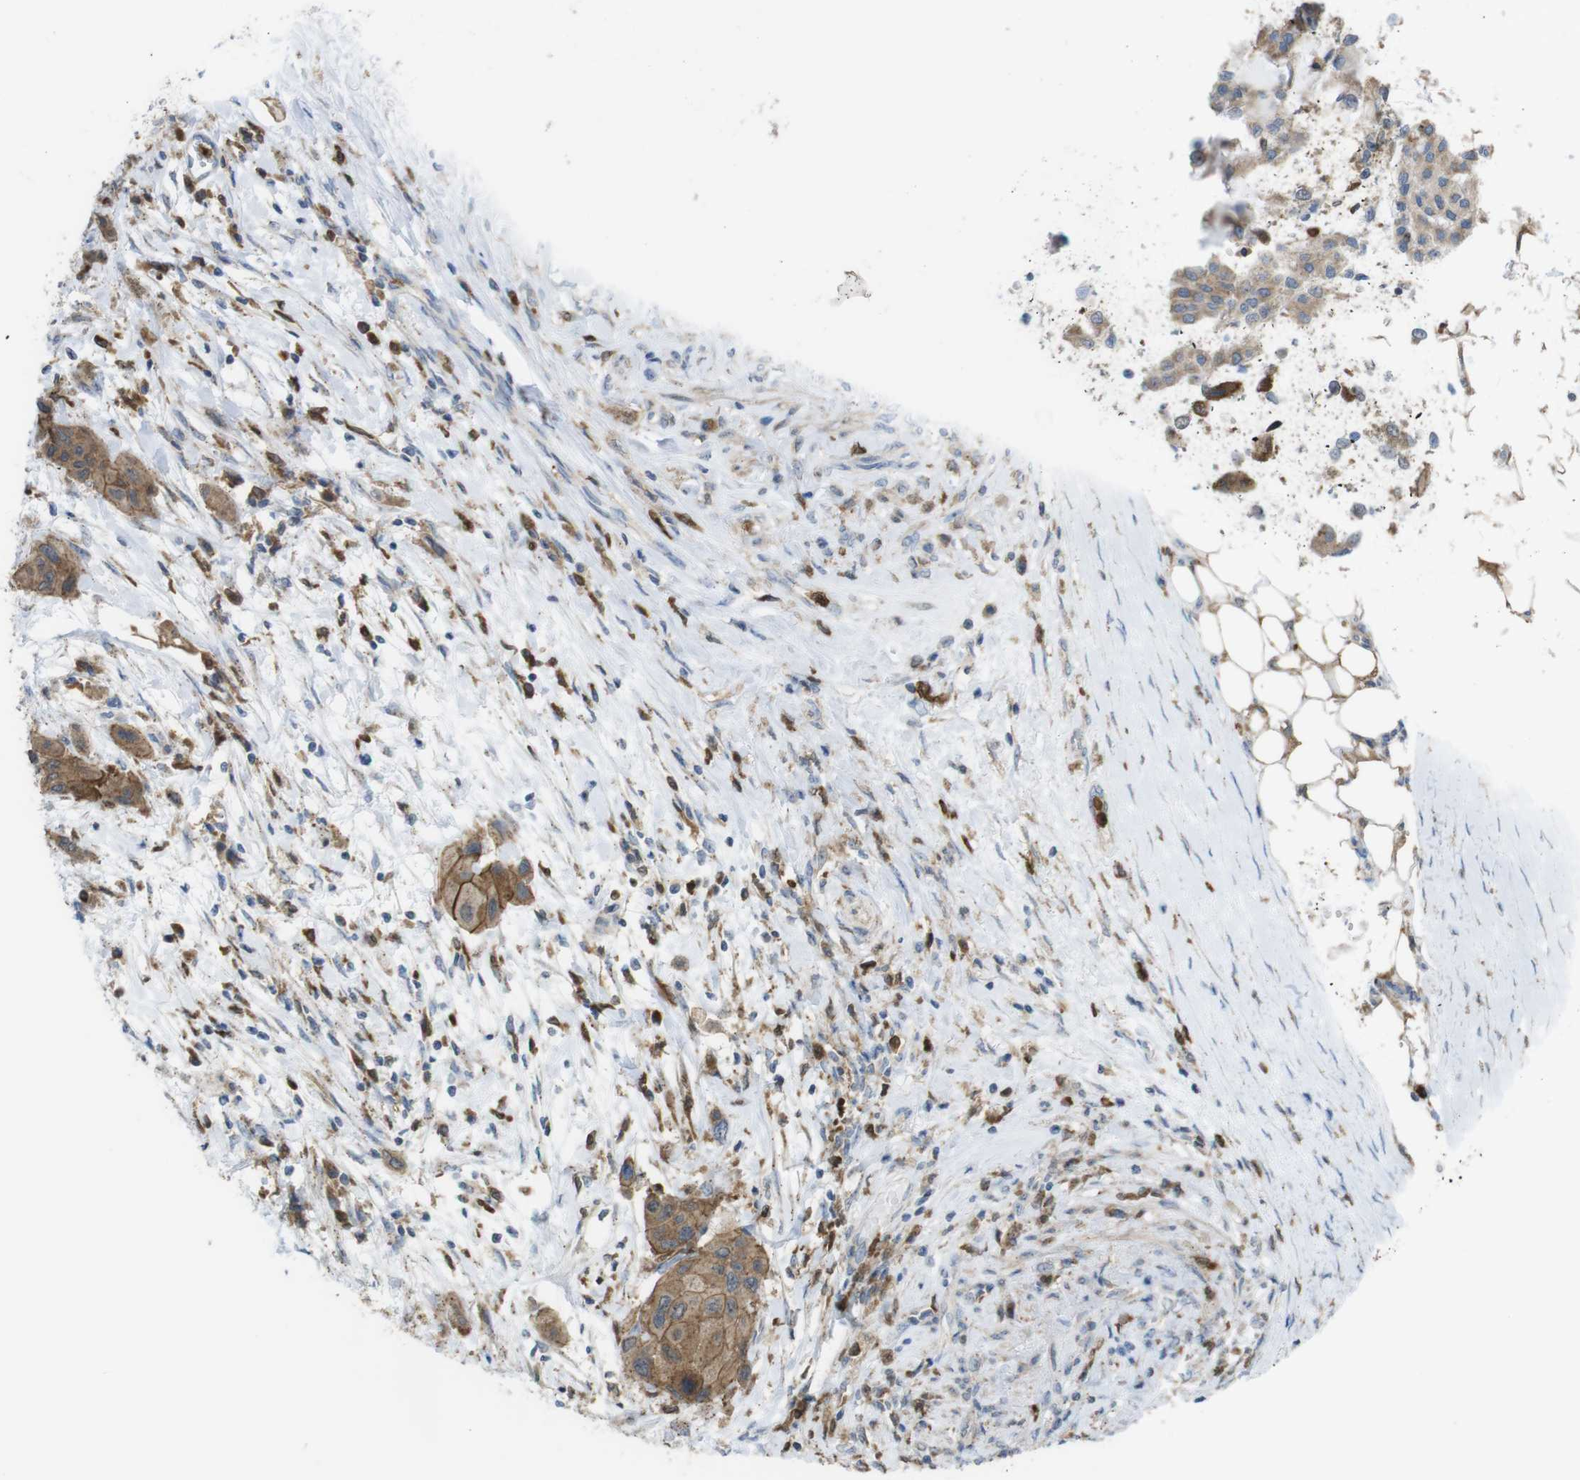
{"staining": {"intensity": "moderate", "quantity": ">75%", "location": "cytoplasmic/membranous"}, "tissue": "urothelial cancer", "cell_type": "Tumor cells", "image_type": "cancer", "snomed": [{"axis": "morphology", "description": "Urothelial carcinoma, High grade"}, {"axis": "topography", "description": "Urinary bladder"}], "caption": "High-grade urothelial carcinoma was stained to show a protein in brown. There is medium levels of moderate cytoplasmic/membranous positivity in about >75% of tumor cells. (DAB (3,3'-diaminobenzidine) IHC, brown staining for protein, blue staining for nuclei).", "gene": "PRKCD", "patient": {"sex": "female", "age": 56}}